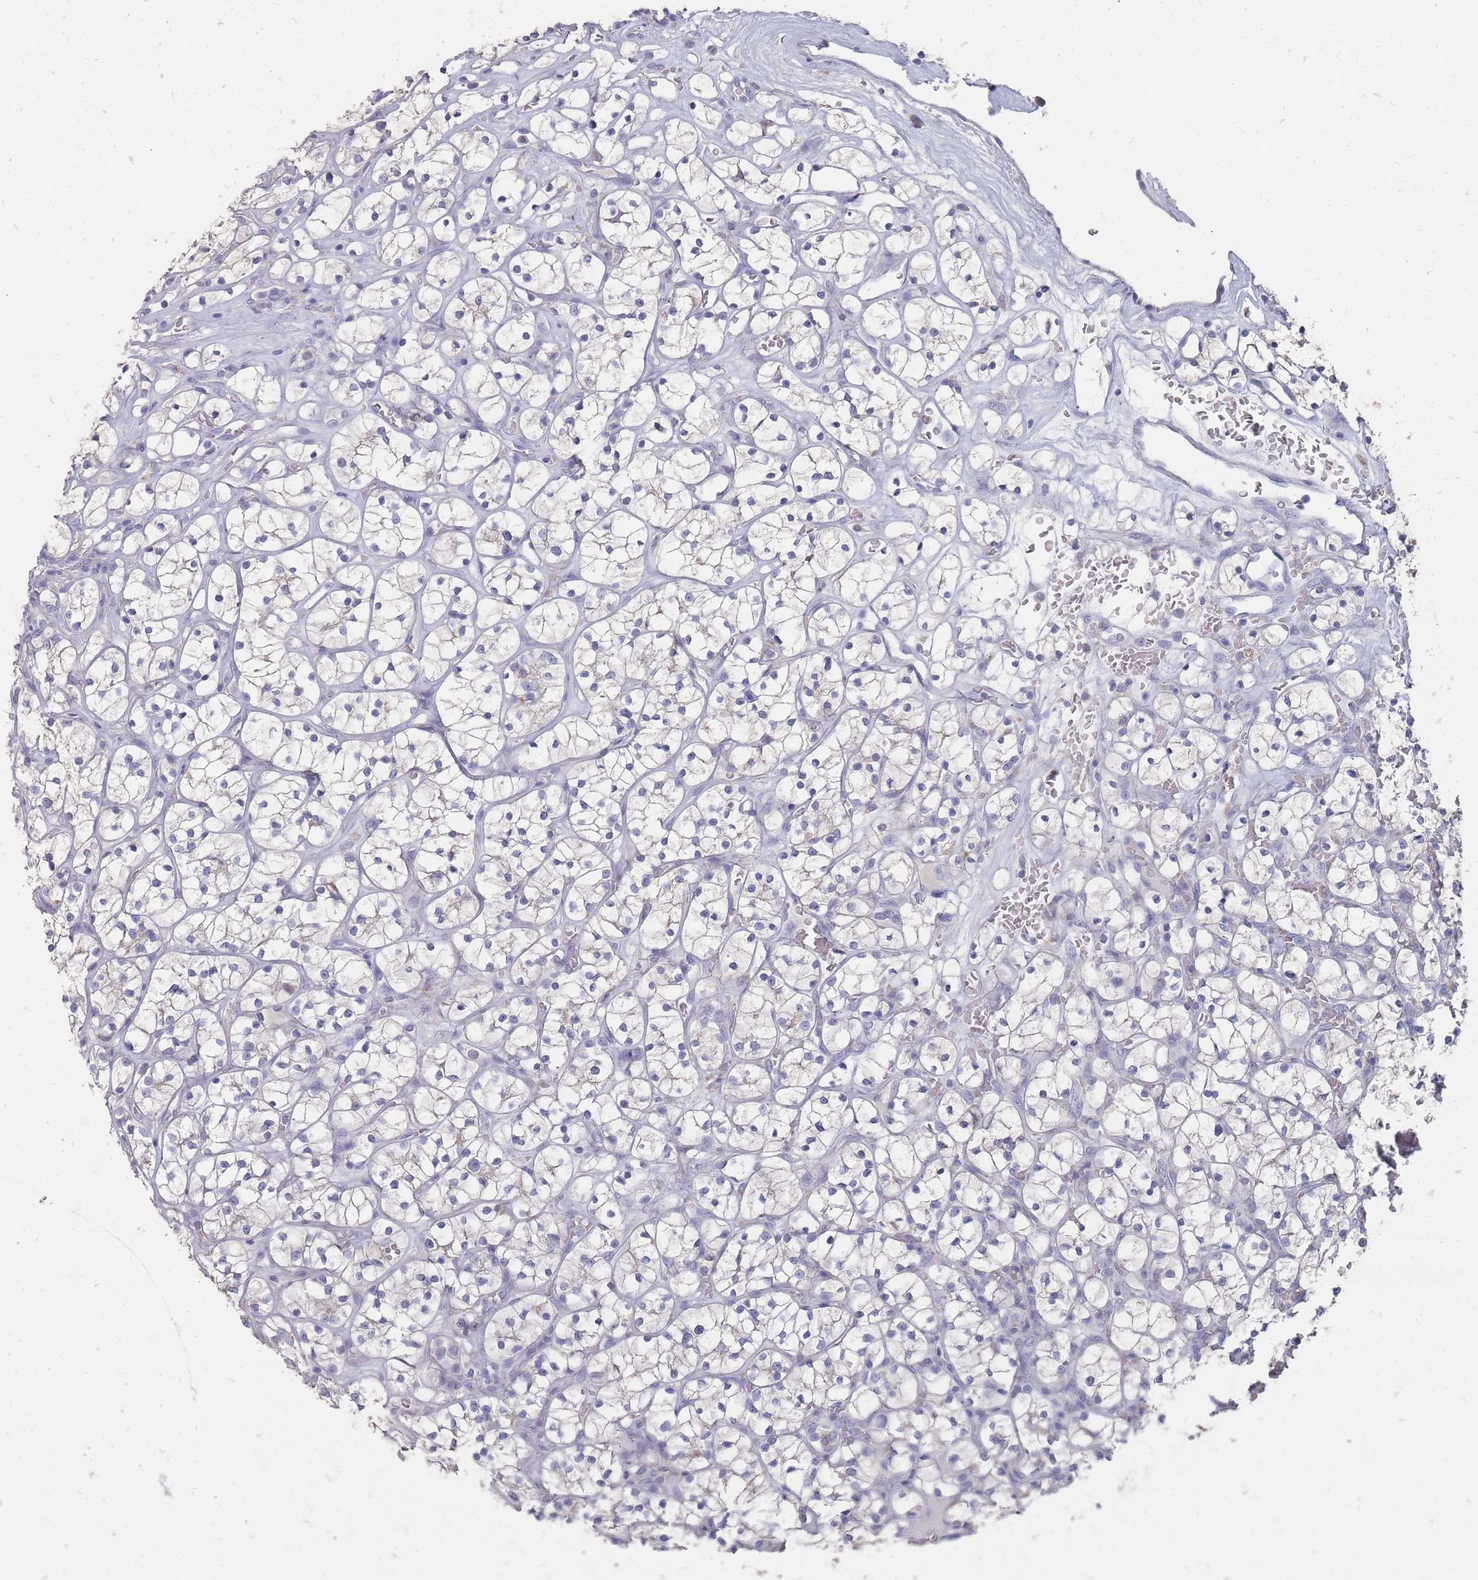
{"staining": {"intensity": "negative", "quantity": "none", "location": "none"}, "tissue": "renal cancer", "cell_type": "Tumor cells", "image_type": "cancer", "snomed": [{"axis": "morphology", "description": "Adenocarcinoma, NOS"}, {"axis": "topography", "description": "Kidney"}], "caption": "Adenocarcinoma (renal) was stained to show a protein in brown. There is no significant positivity in tumor cells.", "gene": "OTULINL", "patient": {"sex": "female", "age": 64}}